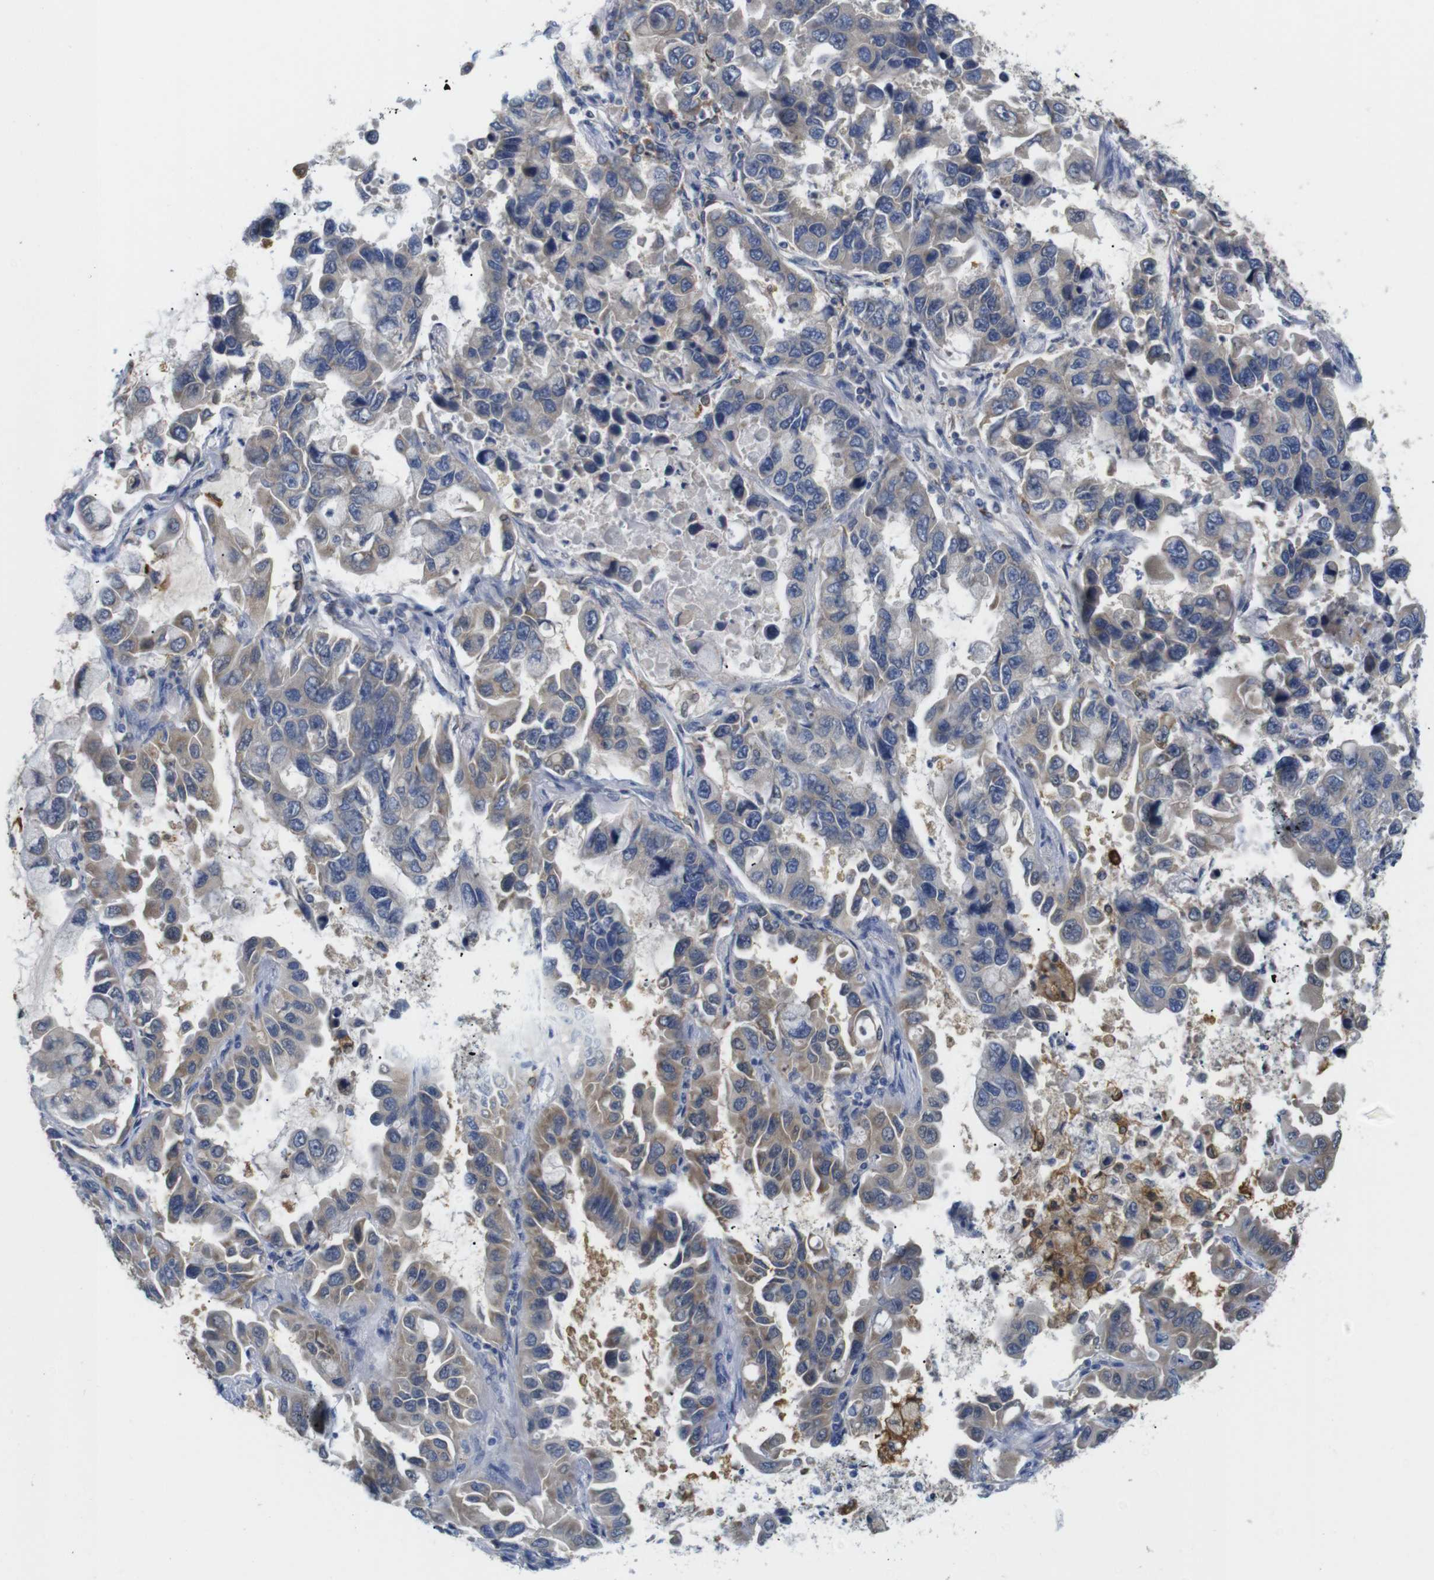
{"staining": {"intensity": "weak", "quantity": "<25%", "location": "cytoplasmic/membranous"}, "tissue": "lung cancer", "cell_type": "Tumor cells", "image_type": "cancer", "snomed": [{"axis": "morphology", "description": "Adenocarcinoma, NOS"}, {"axis": "topography", "description": "Lung"}], "caption": "The micrograph exhibits no significant expression in tumor cells of lung adenocarcinoma.", "gene": "NEBL", "patient": {"sex": "male", "age": 64}}